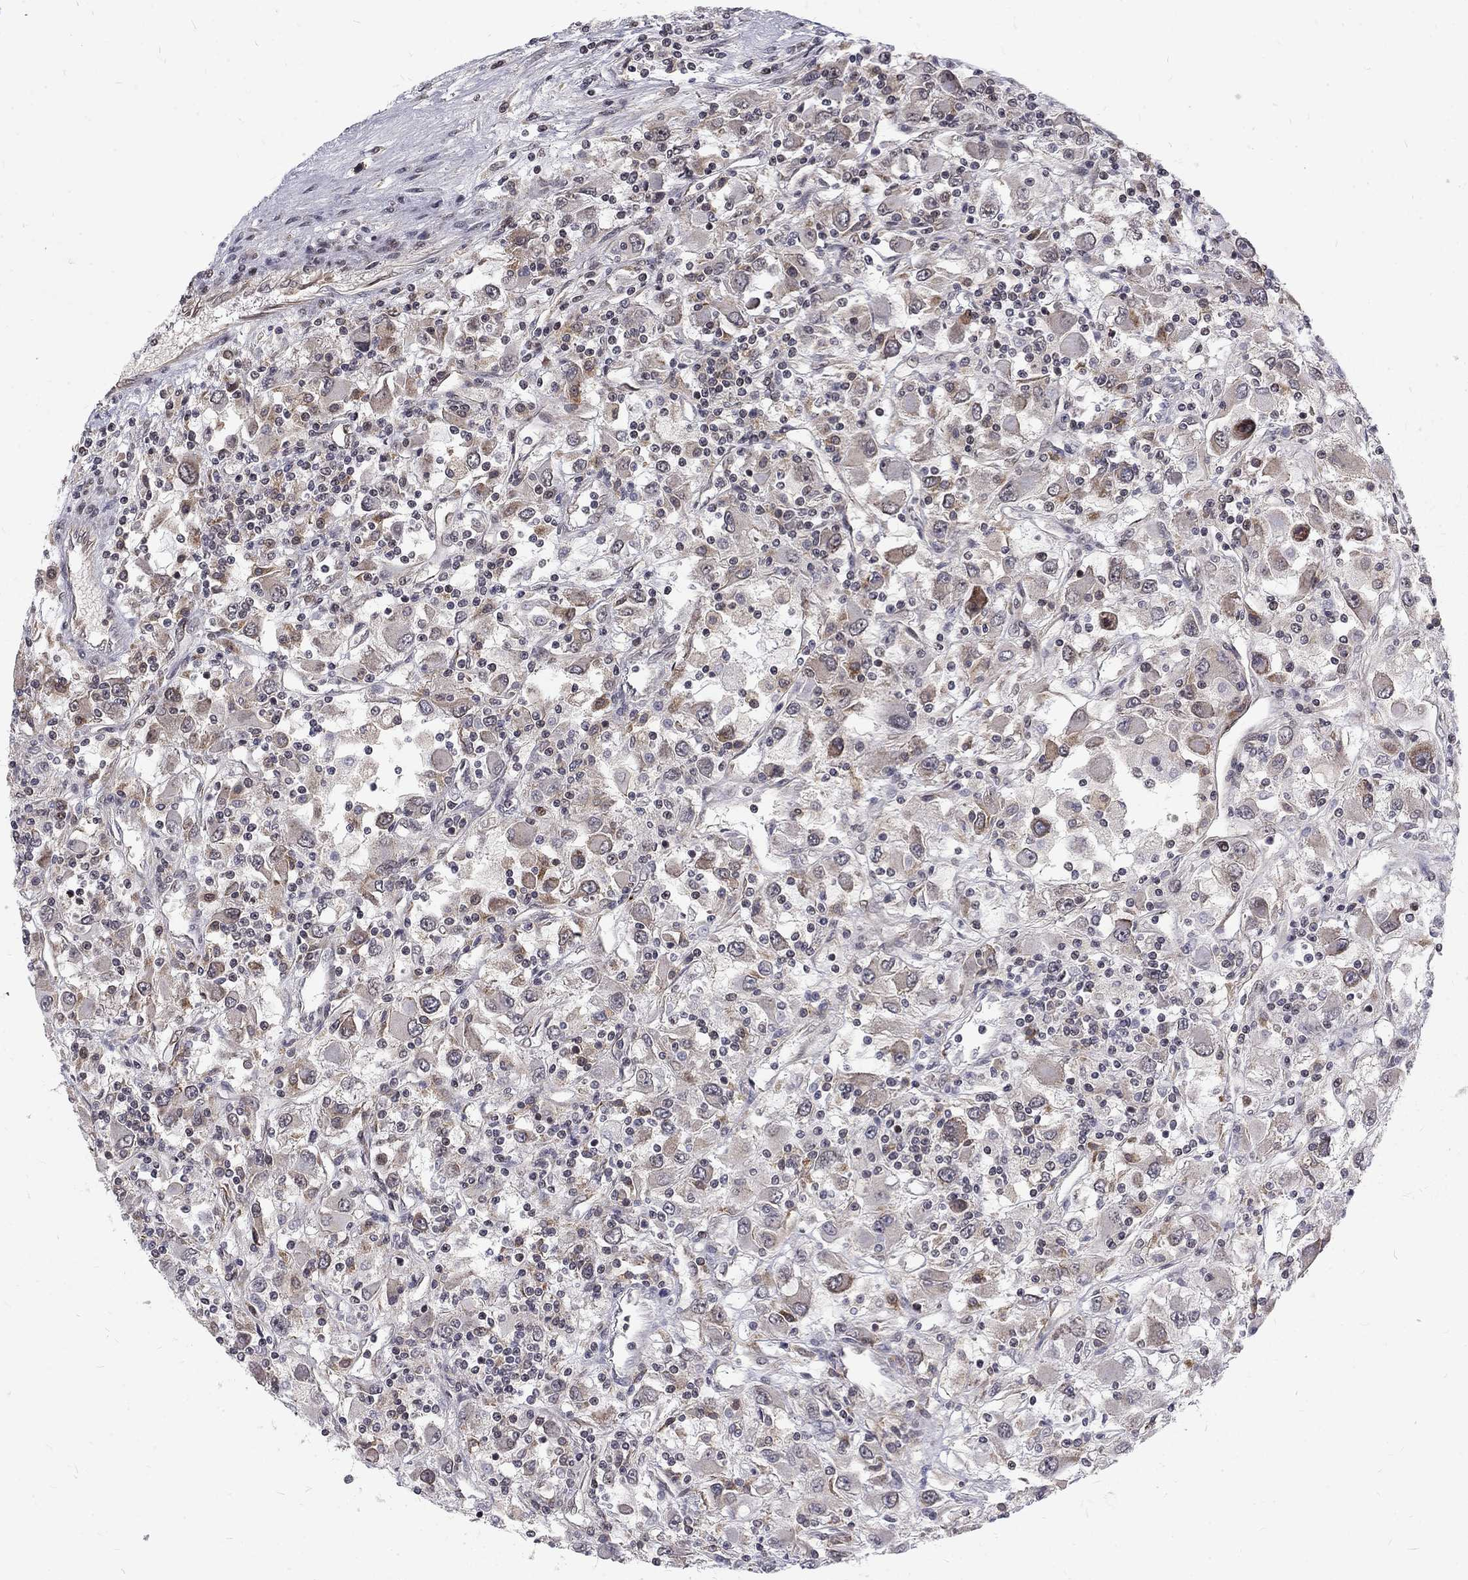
{"staining": {"intensity": "negative", "quantity": "none", "location": "none"}, "tissue": "renal cancer", "cell_type": "Tumor cells", "image_type": "cancer", "snomed": [{"axis": "morphology", "description": "Adenocarcinoma, NOS"}, {"axis": "topography", "description": "Kidney"}], "caption": "Immunohistochemistry histopathology image of renal cancer (adenocarcinoma) stained for a protein (brown), which demonstrates no expression in tumor cells.", "gene": "TCEAL1", "patient": {"sex": "female", "age": 67}}